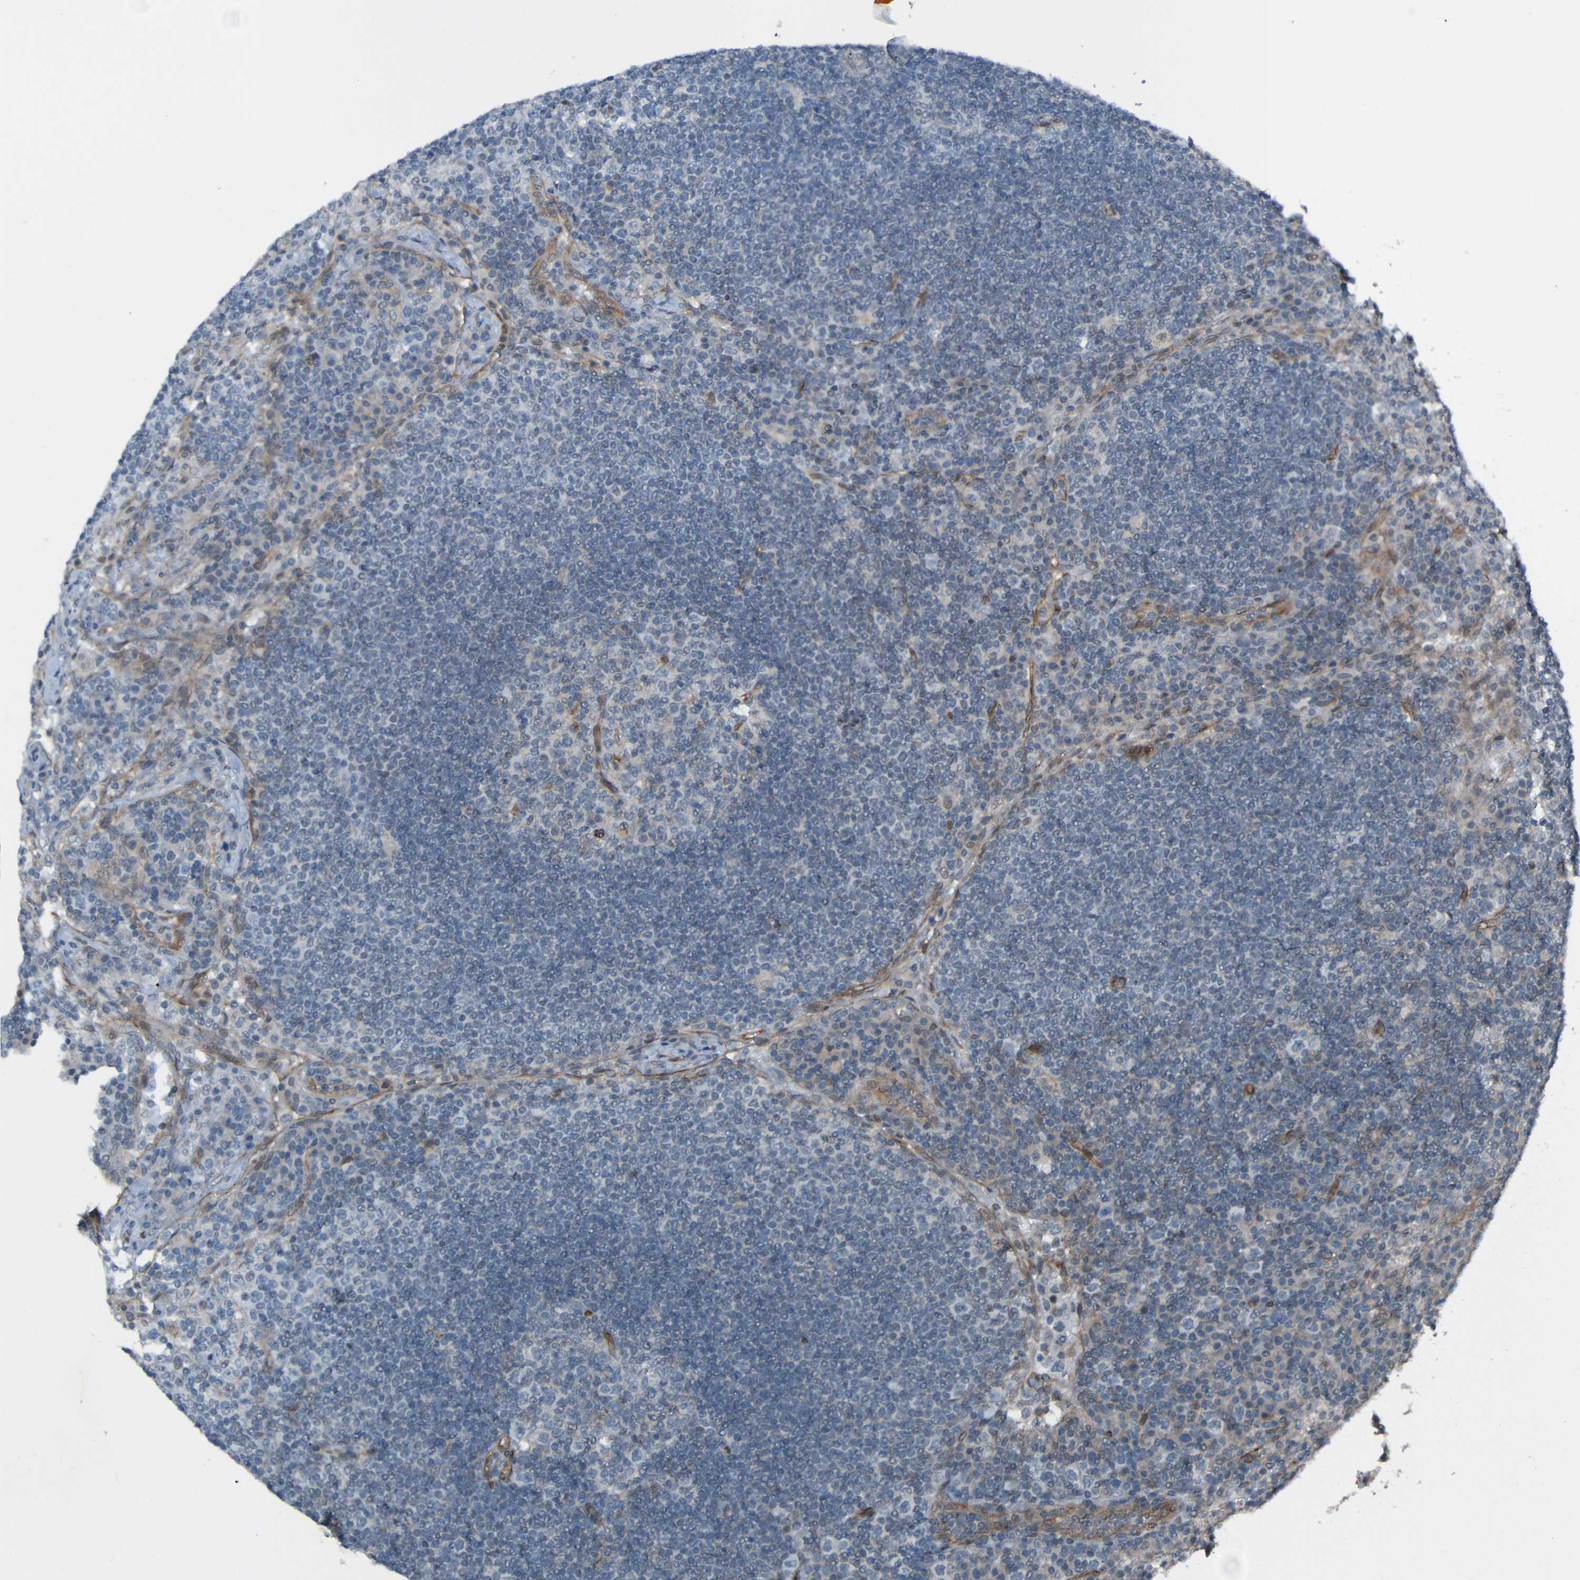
{"staining": {"intensity": "negative", "quantity": "none", "location": "none"}, "tissue": "lymph node", "cell_type": "Germinal center cells", "image_type": "normal", "snomed": [{"axis": "morphology", "description": "Normal tissue, NOS"}, {"axis": "topography", "description": "Lymph node"}], "caption": "IHC of normal lymph node displays no staining in germinal center cells. (IHC, brightfield microscopy, high magnification).", "gene": "LGR5", "patient": {"sex": "female", "age": 53}}